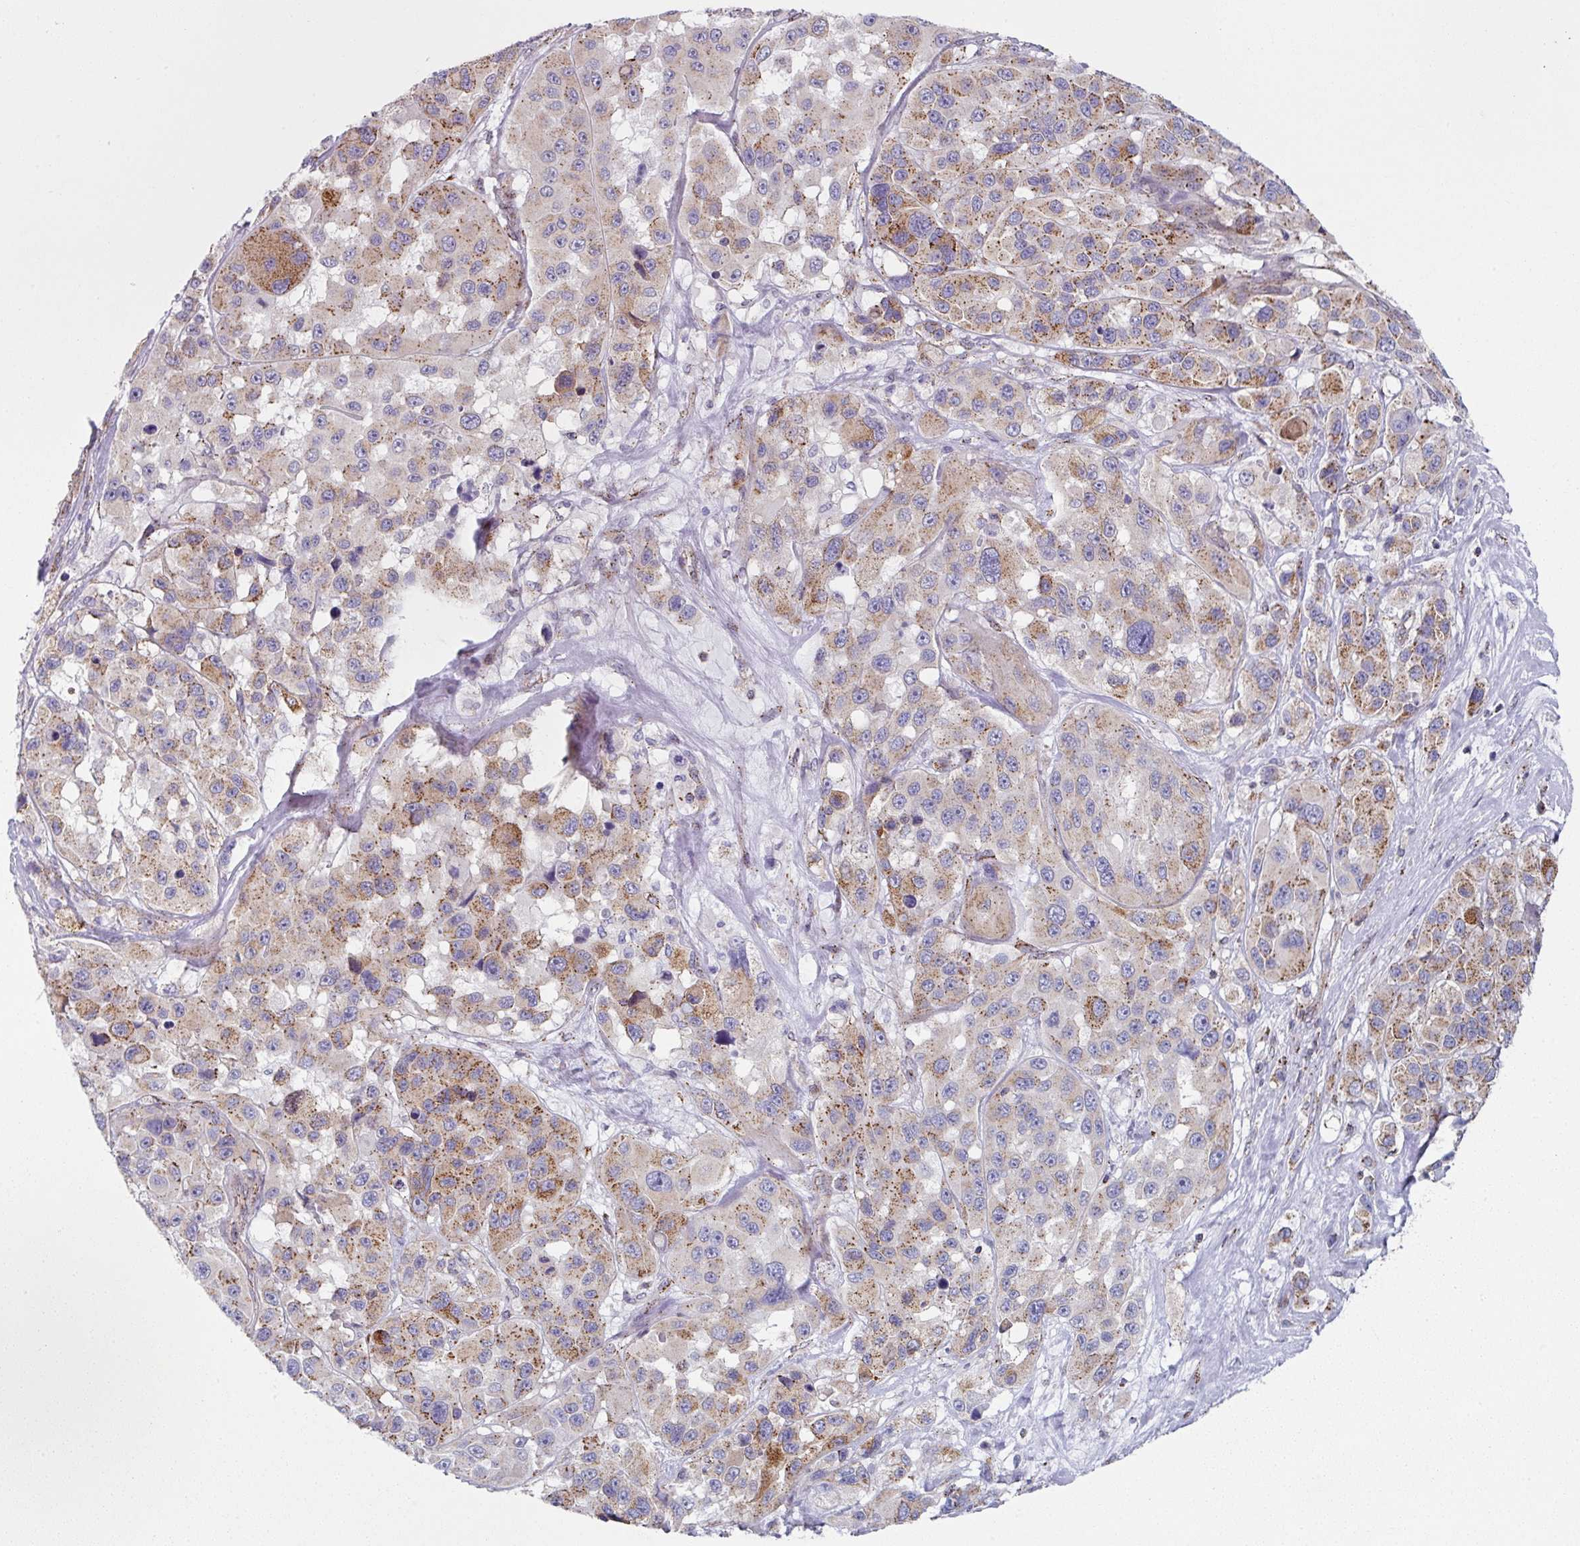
{"staining": {"intensity": "moderate", "quantity": "25%-75%", "location": "cytoplasmic/membranous"}, "tissue": "melanoma", "cell_type": "Tumor cells", "image_type": "cancer", "snomed": [{"axis": "morphology", "description": "Malignant melanoma, Metastatic site"}, {"axis": "topography", "description": "Lymph node"}], "caption": "IHC of melanoma displays medium levels of moderate cytoplasmic/membranous staining in approximately 25%-75% of tumor cells. (brown staining indicates protein expression, while blue staining denotes nuclei).", "gene": "CCDC85B", "patient": {"sex": "female", "age": 65}}